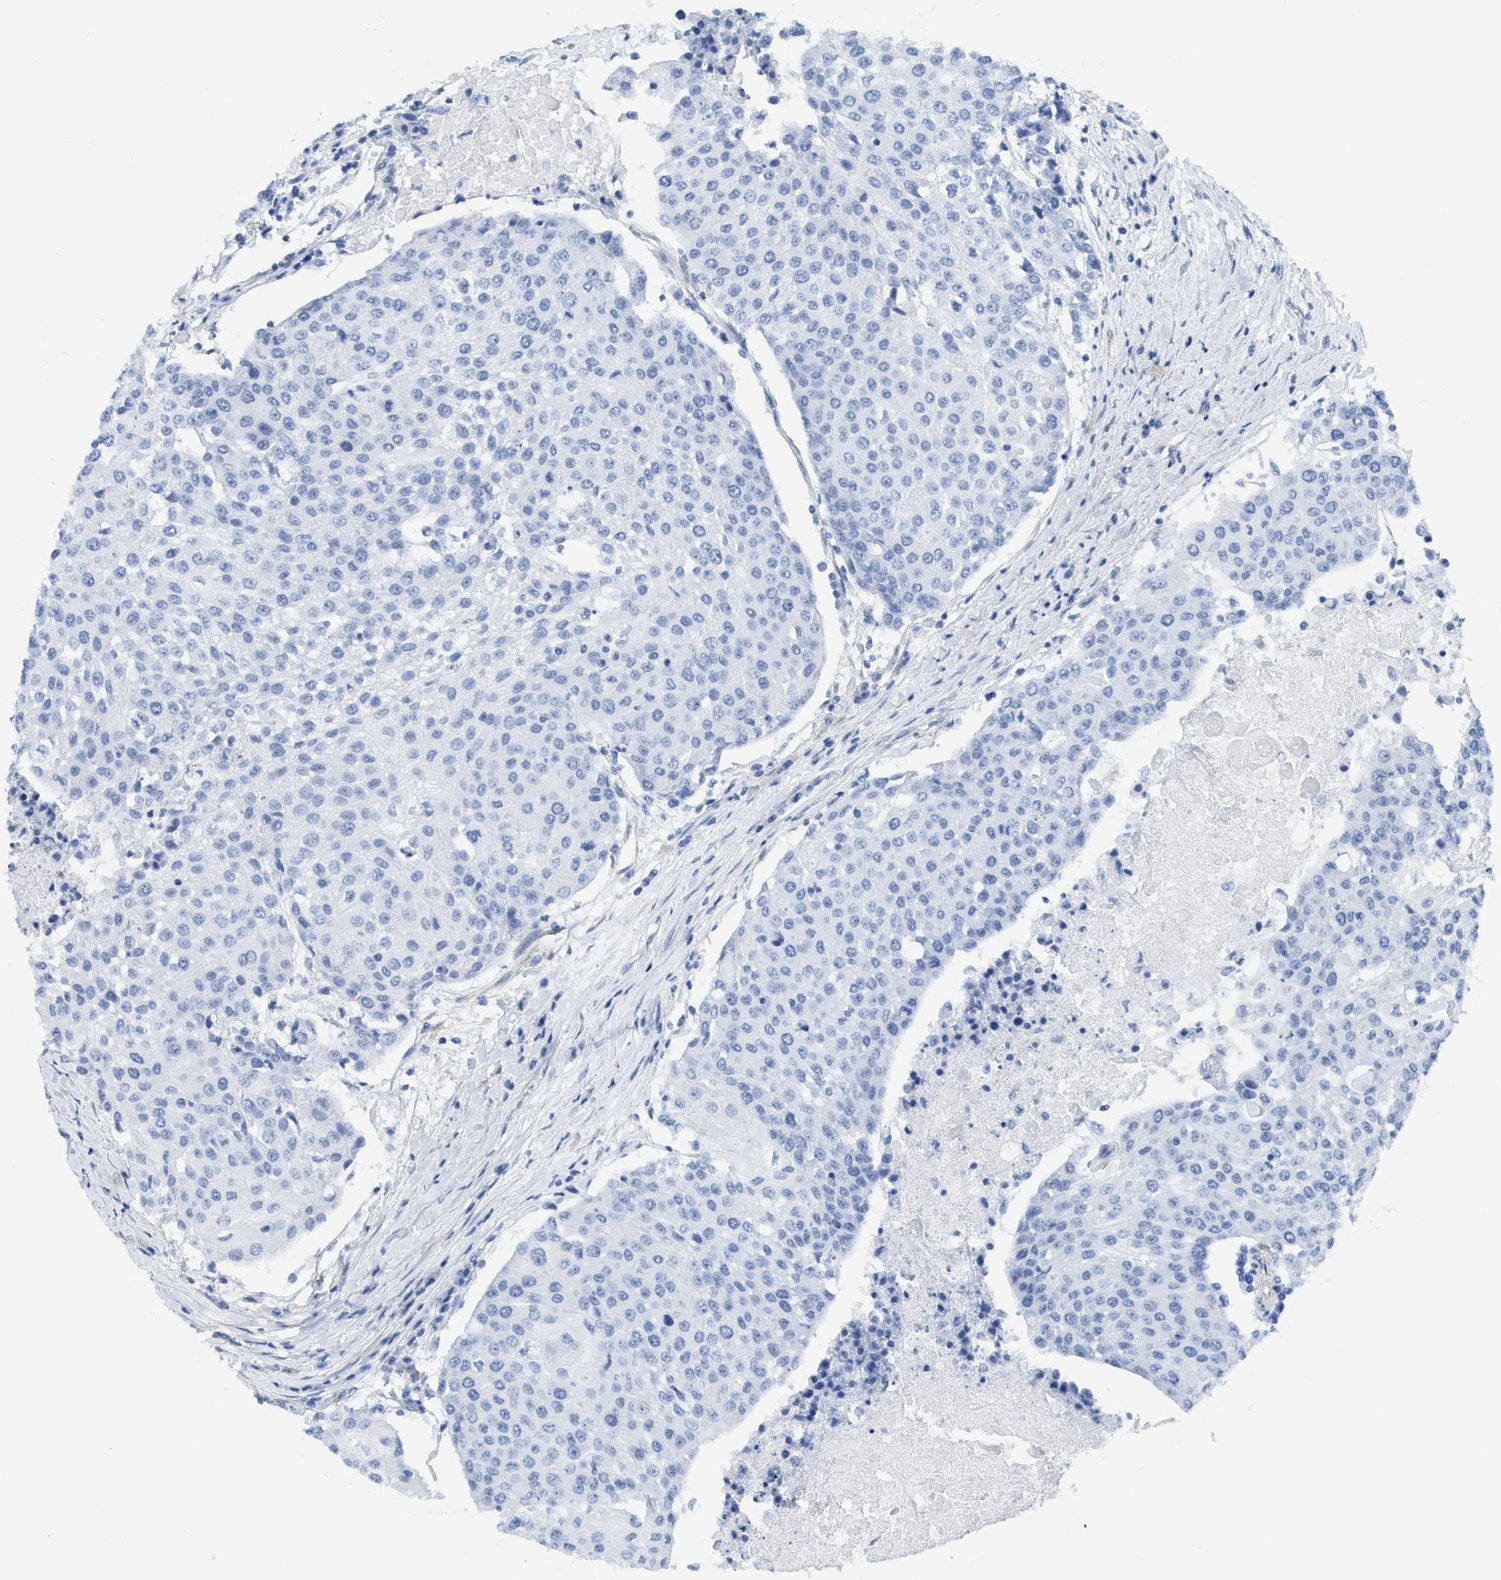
{"staining": {"intensity": "negative", "quantity": "none", "location": "none"}, "tissue": "urothelial cancer", "cell_type": "Tumor cells", "image_type": "cancer", "snomed": [{"axis": "morphology", "description": "Urothelial carcinoma, High grade"}, {"axis": "topography", "description": "Urinary bladder"}], "caption": "Tumor cells are negative for protein expression in human high-grade urothelial carcinoma.", "gene": "TUB", "patient": {"sex": "female", "age": 85}}